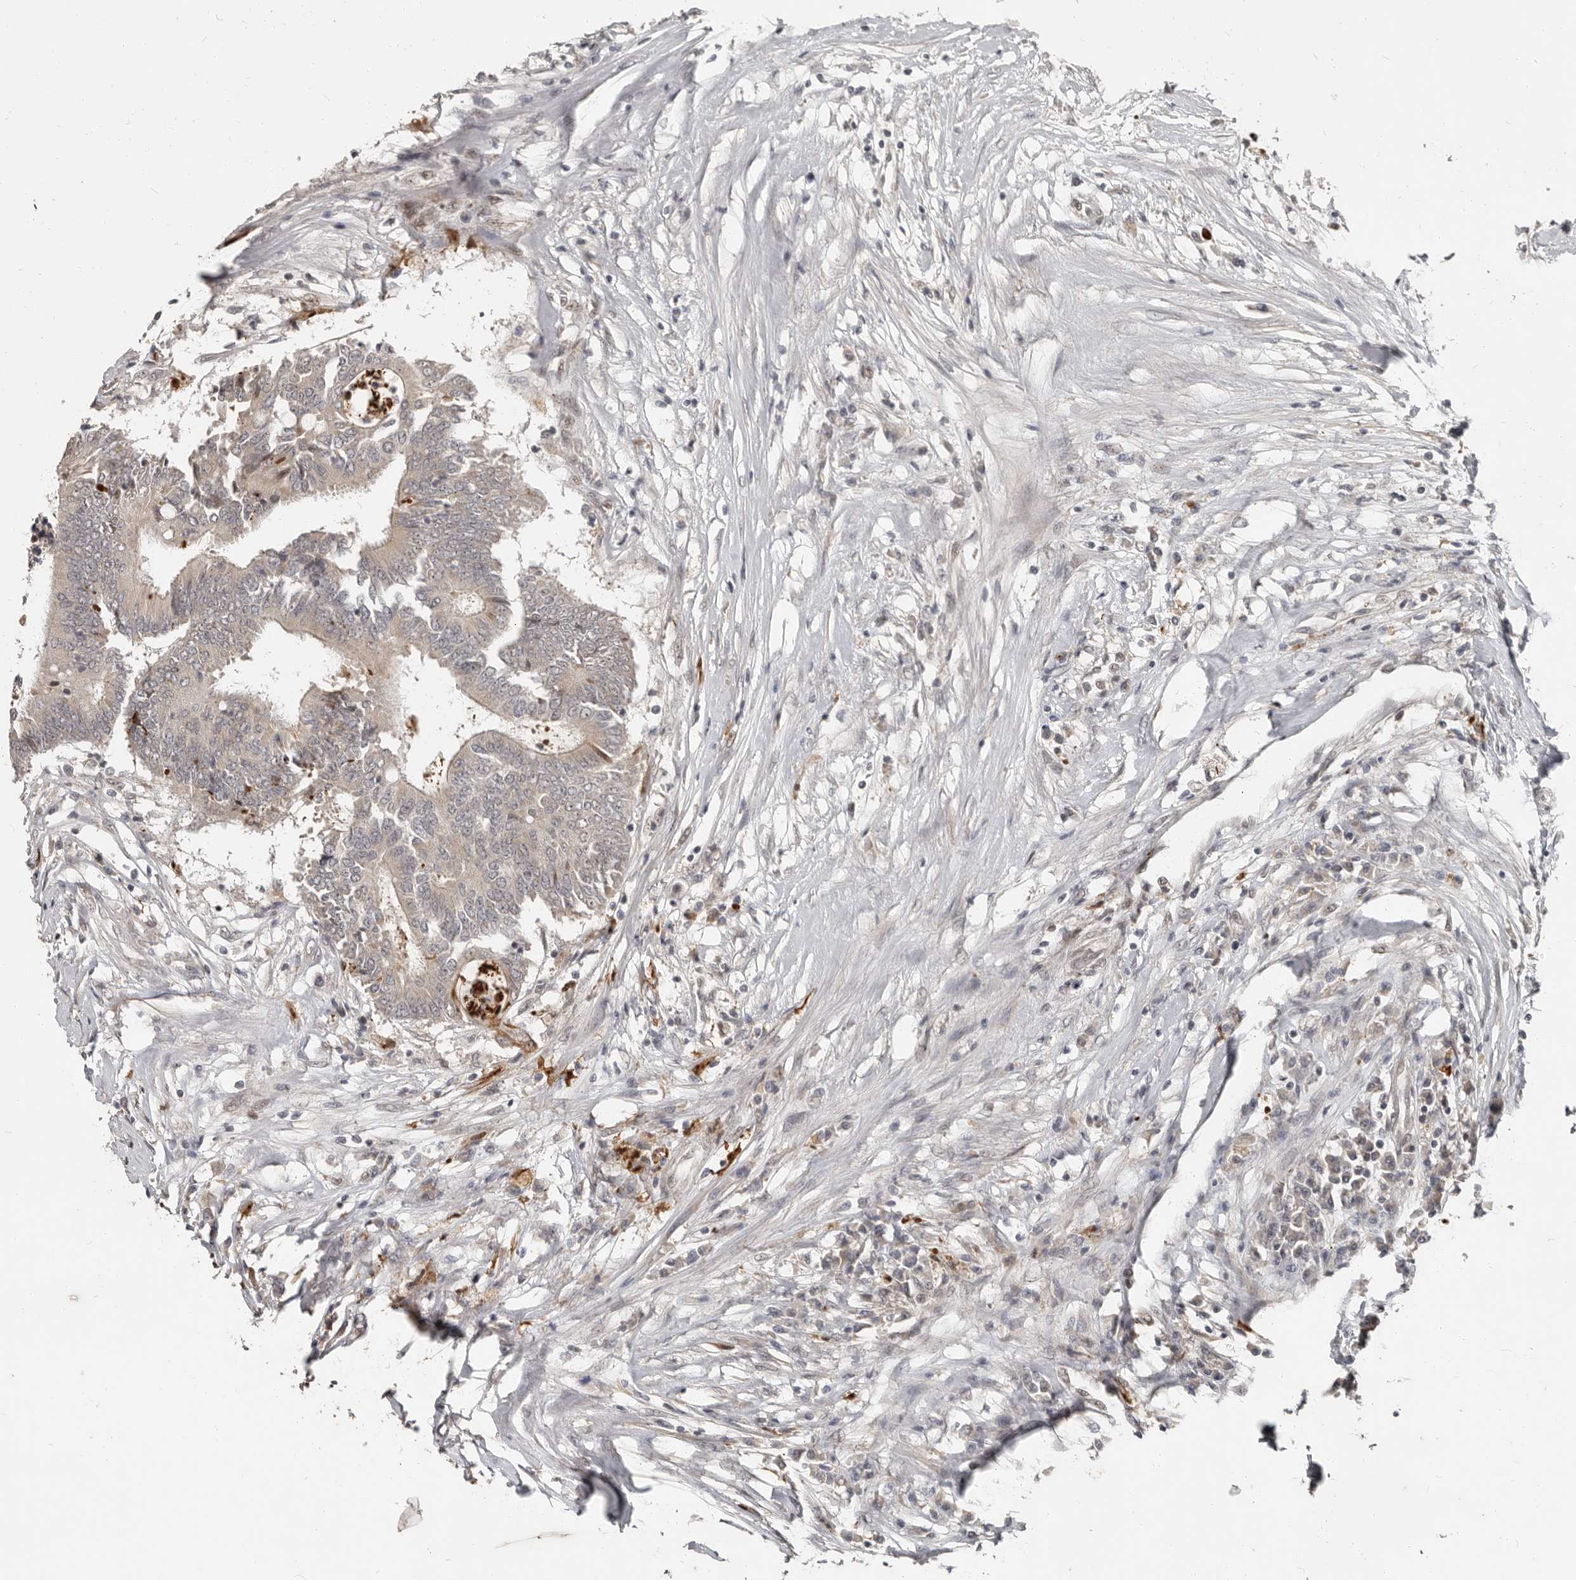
{"staining": {"intensity": "negative", "quantity": "none", "location": "none"}, "tissue": "colorectal cancer", "cell_type": "Tumor cells", "image_type": "cancer", "snomed": [{"axis": "morphology", "description": "Adenocarcinoma, NOS"}, {"axis": "topography", "description": "Rectum"}], "caption": "DAB immunohistochemical staining of colorectal cancer (adenocarcinoma) demonstrates no significant expression in tumor cells.", "gene": "APOL6", "patient": {"sex": "male", "age": 63}}